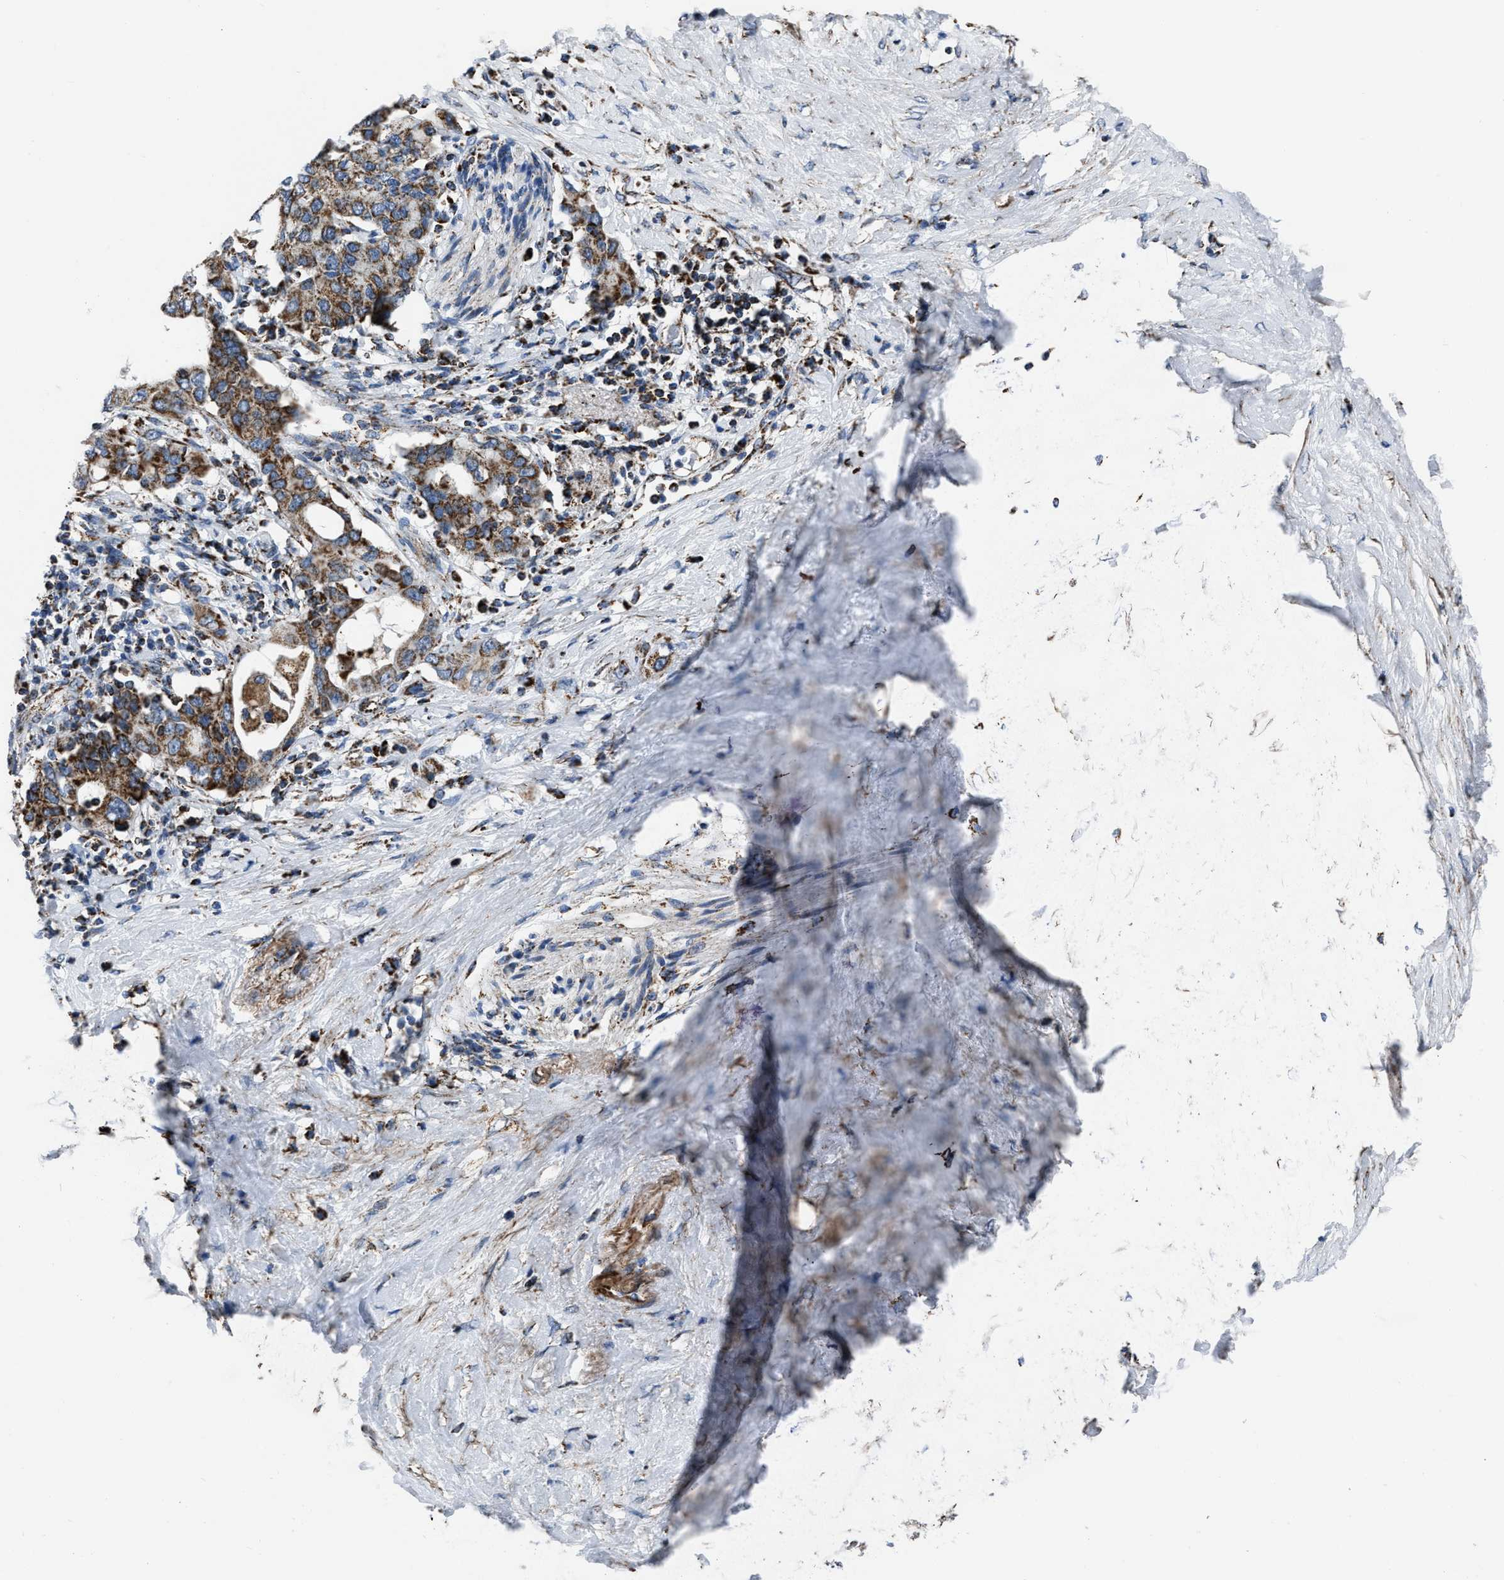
{"staining": {"intensity": "moderate", "quantity": ">75%", "location": "cytoplasmic/membranous"}, "tissue": "pancreatic cancer", "cell_type": "Tumor cells", "image_type": "cancer", "snomed": [{"axis": "morphology", "description": "Adenocarcinoma, NOS"}, {"axis": "topography", "description": "Pancreas"}], "caption": "Immunohistochemical staining of adenocarcinoma (pancreatic) reveals medium levels of moderate cytoplasmic/membranous protein positivity in approximately >75% of tumor cells.", "gene": "NSD3", "patient": {"sex": "female", "age": 56}}